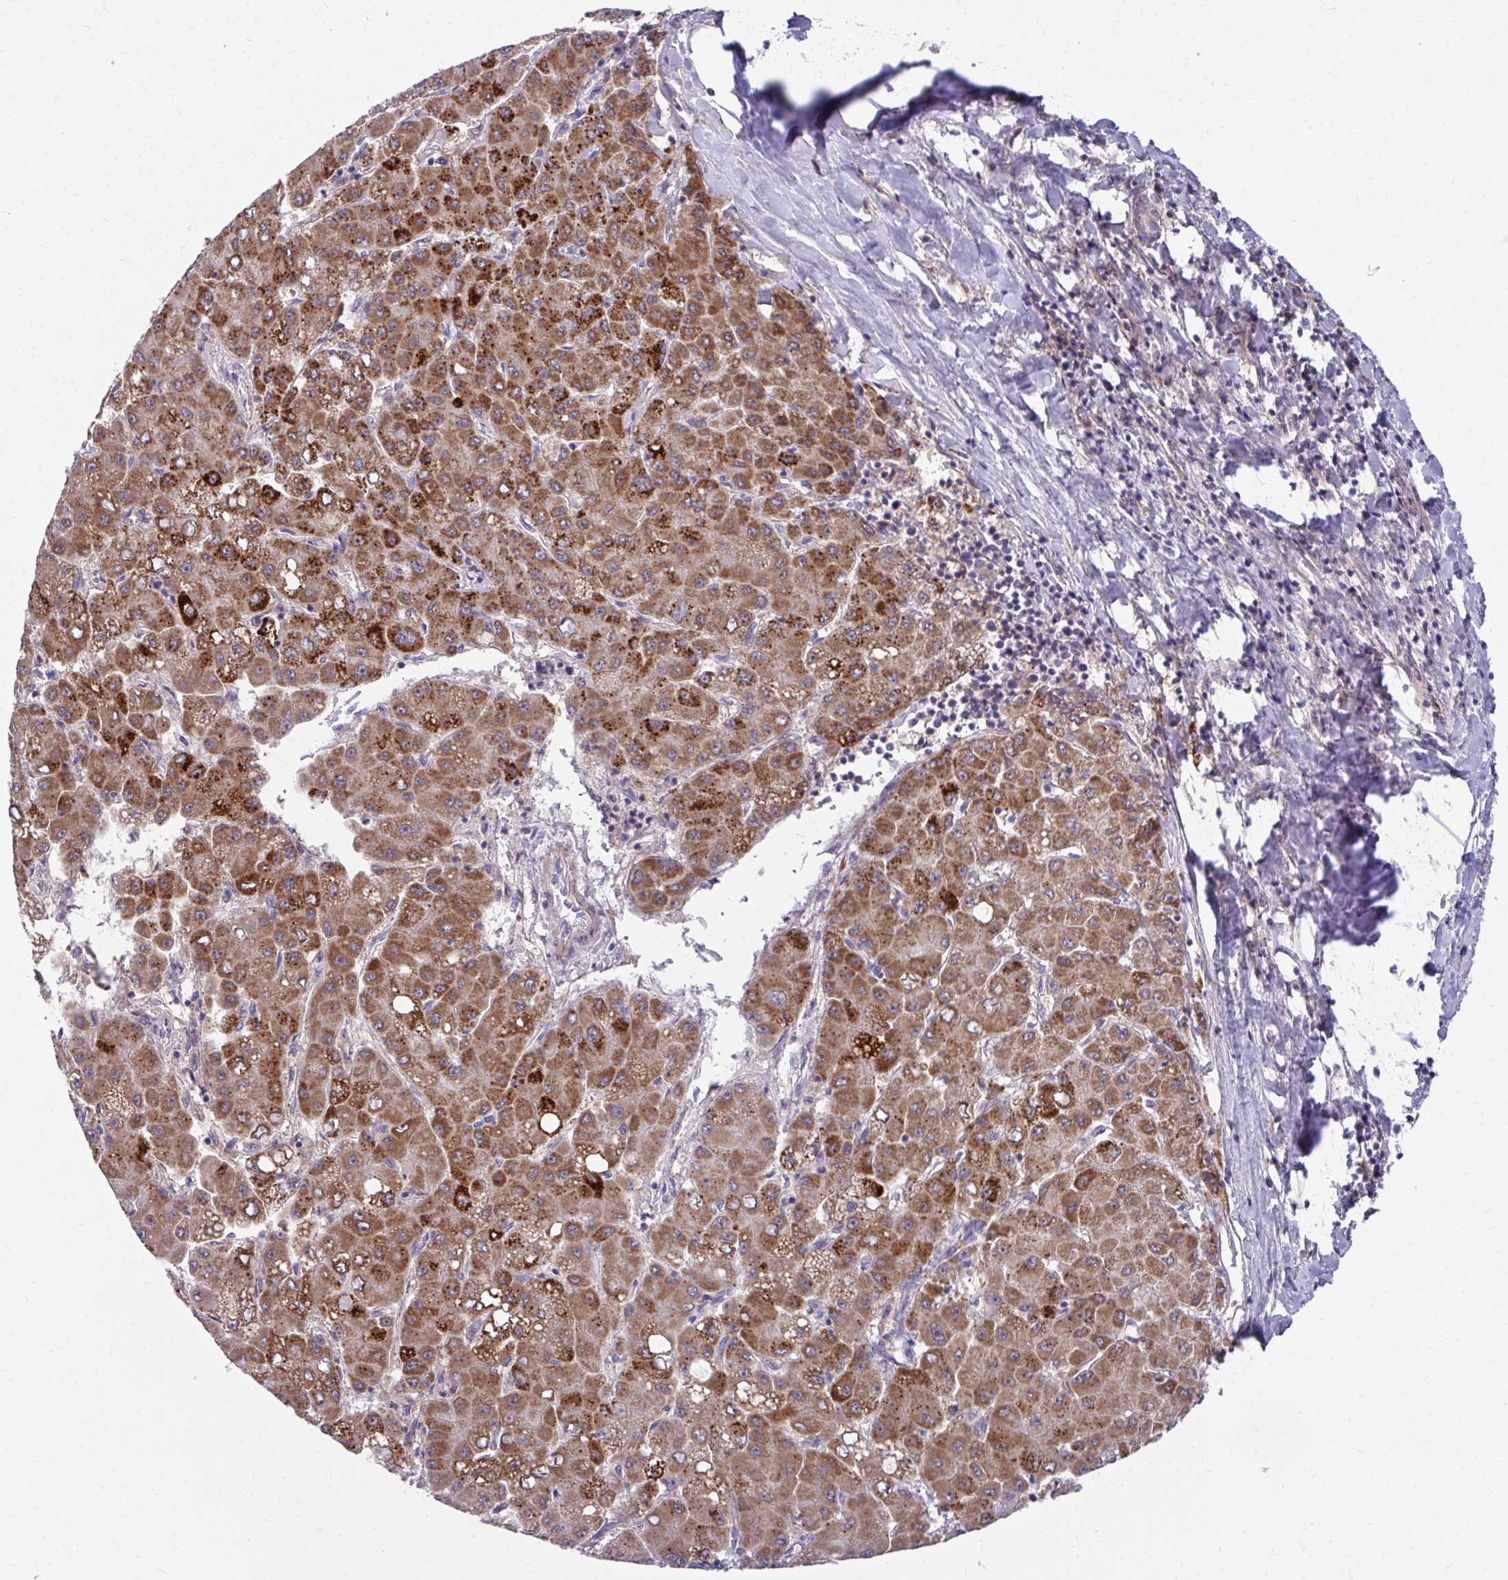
{"staining": {"intensity": "strong", "quantity": ">75%", "location": "cytoplasmic/membranous"}, "tissue": "liver cancer", "cell_type": "Tumor cells", "image_type": "cancer", "snomed": [{"axis": "morphology", "description": "Carcinoma, Hepatocellular, NOS"}, {"axis": "topography", "description": "Liver"}], "caption": "Immunohistochemical staining of human liver cancer (hepatocellular carcinoma) displays high levels of strong cytoplasmic/membranous positivity in about >75% of tumor cells.", "gene": "C16orf54", "patient": {"sex": "male", "age": 40}}